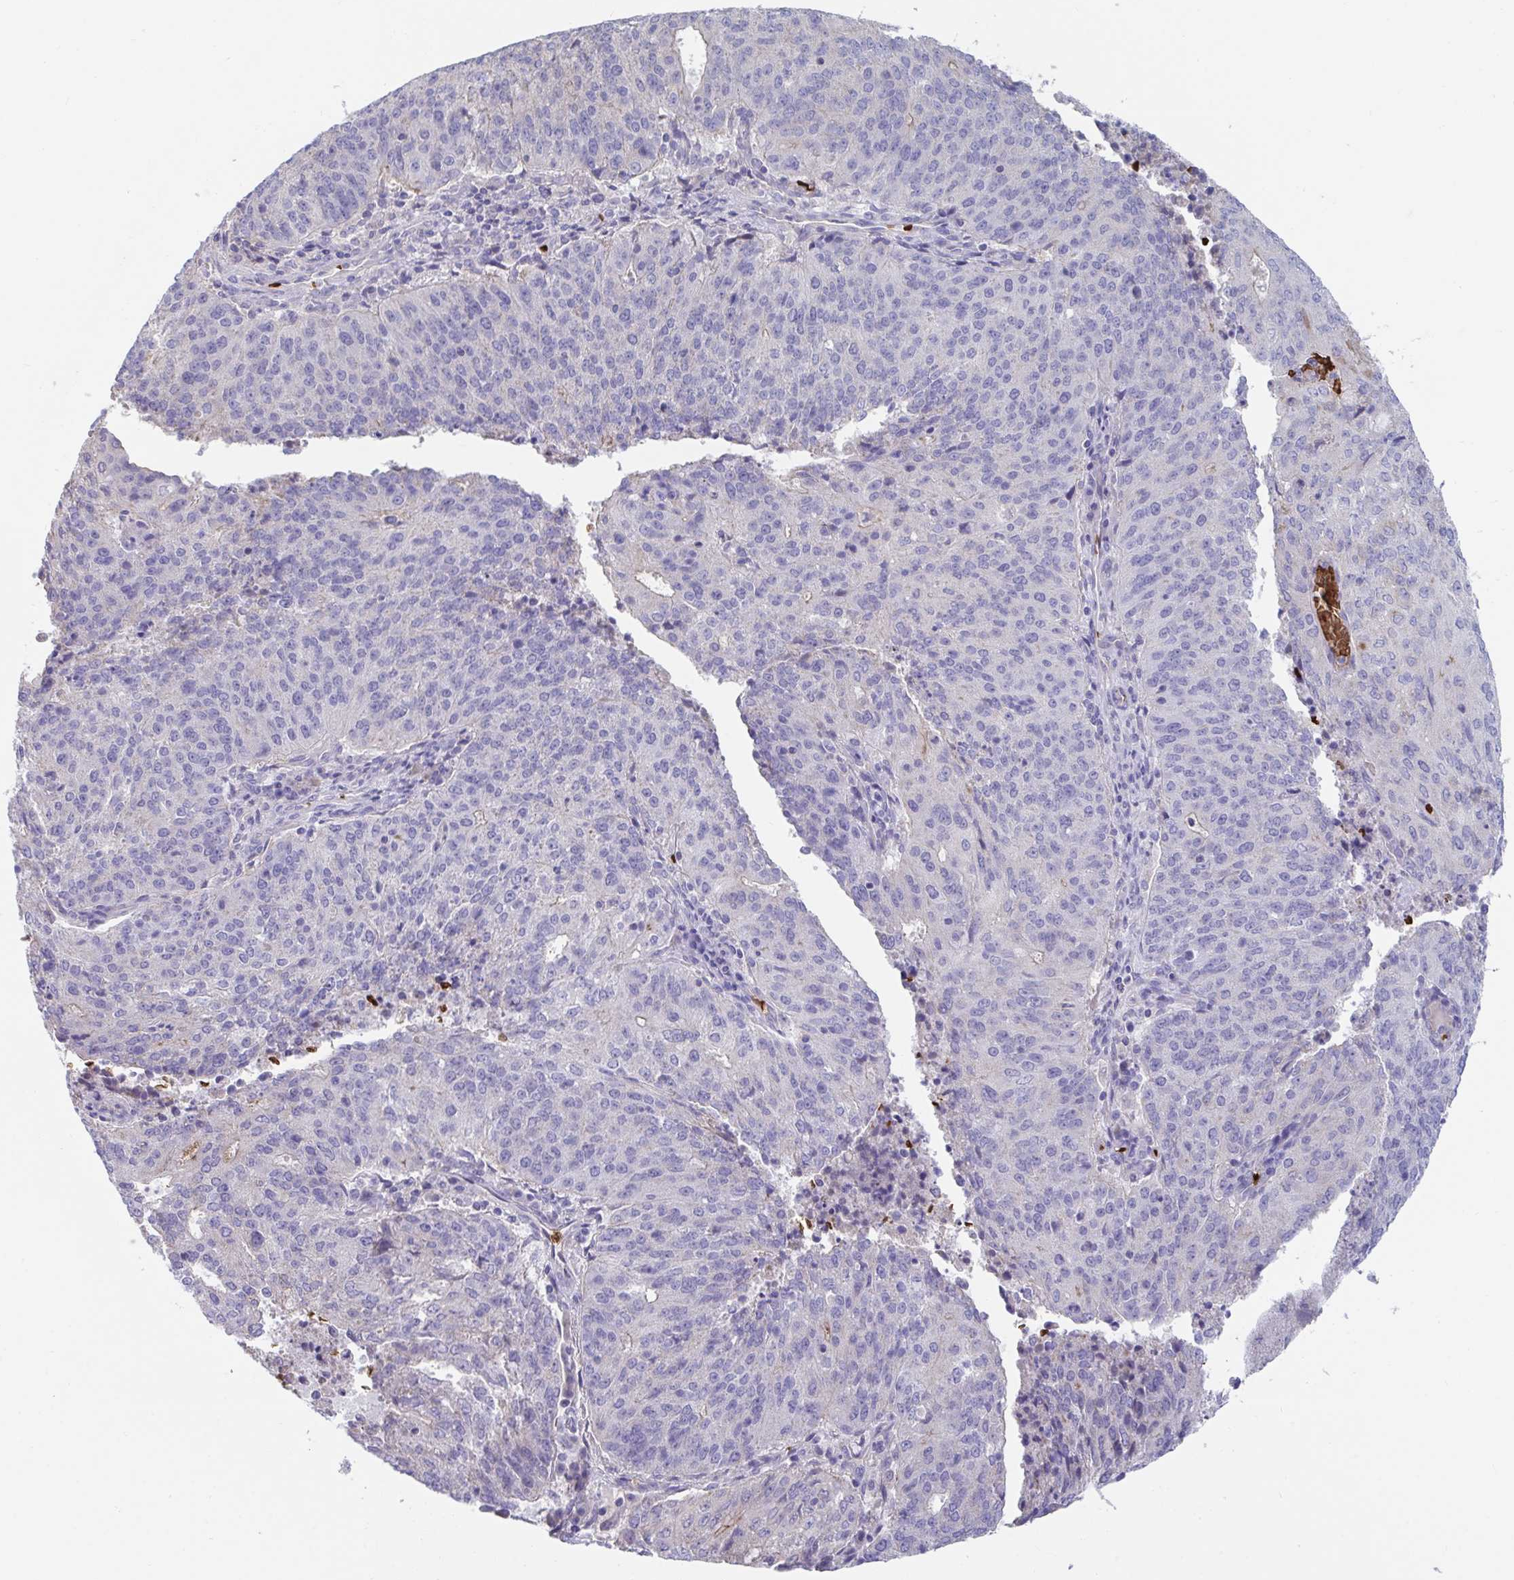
{"staining": {"intensity": "negative", "quantity": "none", "location": "none"}, "tissue": "endometrial cancer", "cell_type": "Tumor cells", "image_type": "cancer", "snomed": [{"axis": "morphology", "description": "Adenocarcinoma, NOS"}, {"axis": "topography", "description": "Endometrium"}], "caption": "A photomicrograph of endometrial adenocarcinoma stained for a protein reveals no brown staining in tumor cells.", "gene": "TTC30B", "patient": {"sex": "female", "age": 82}}